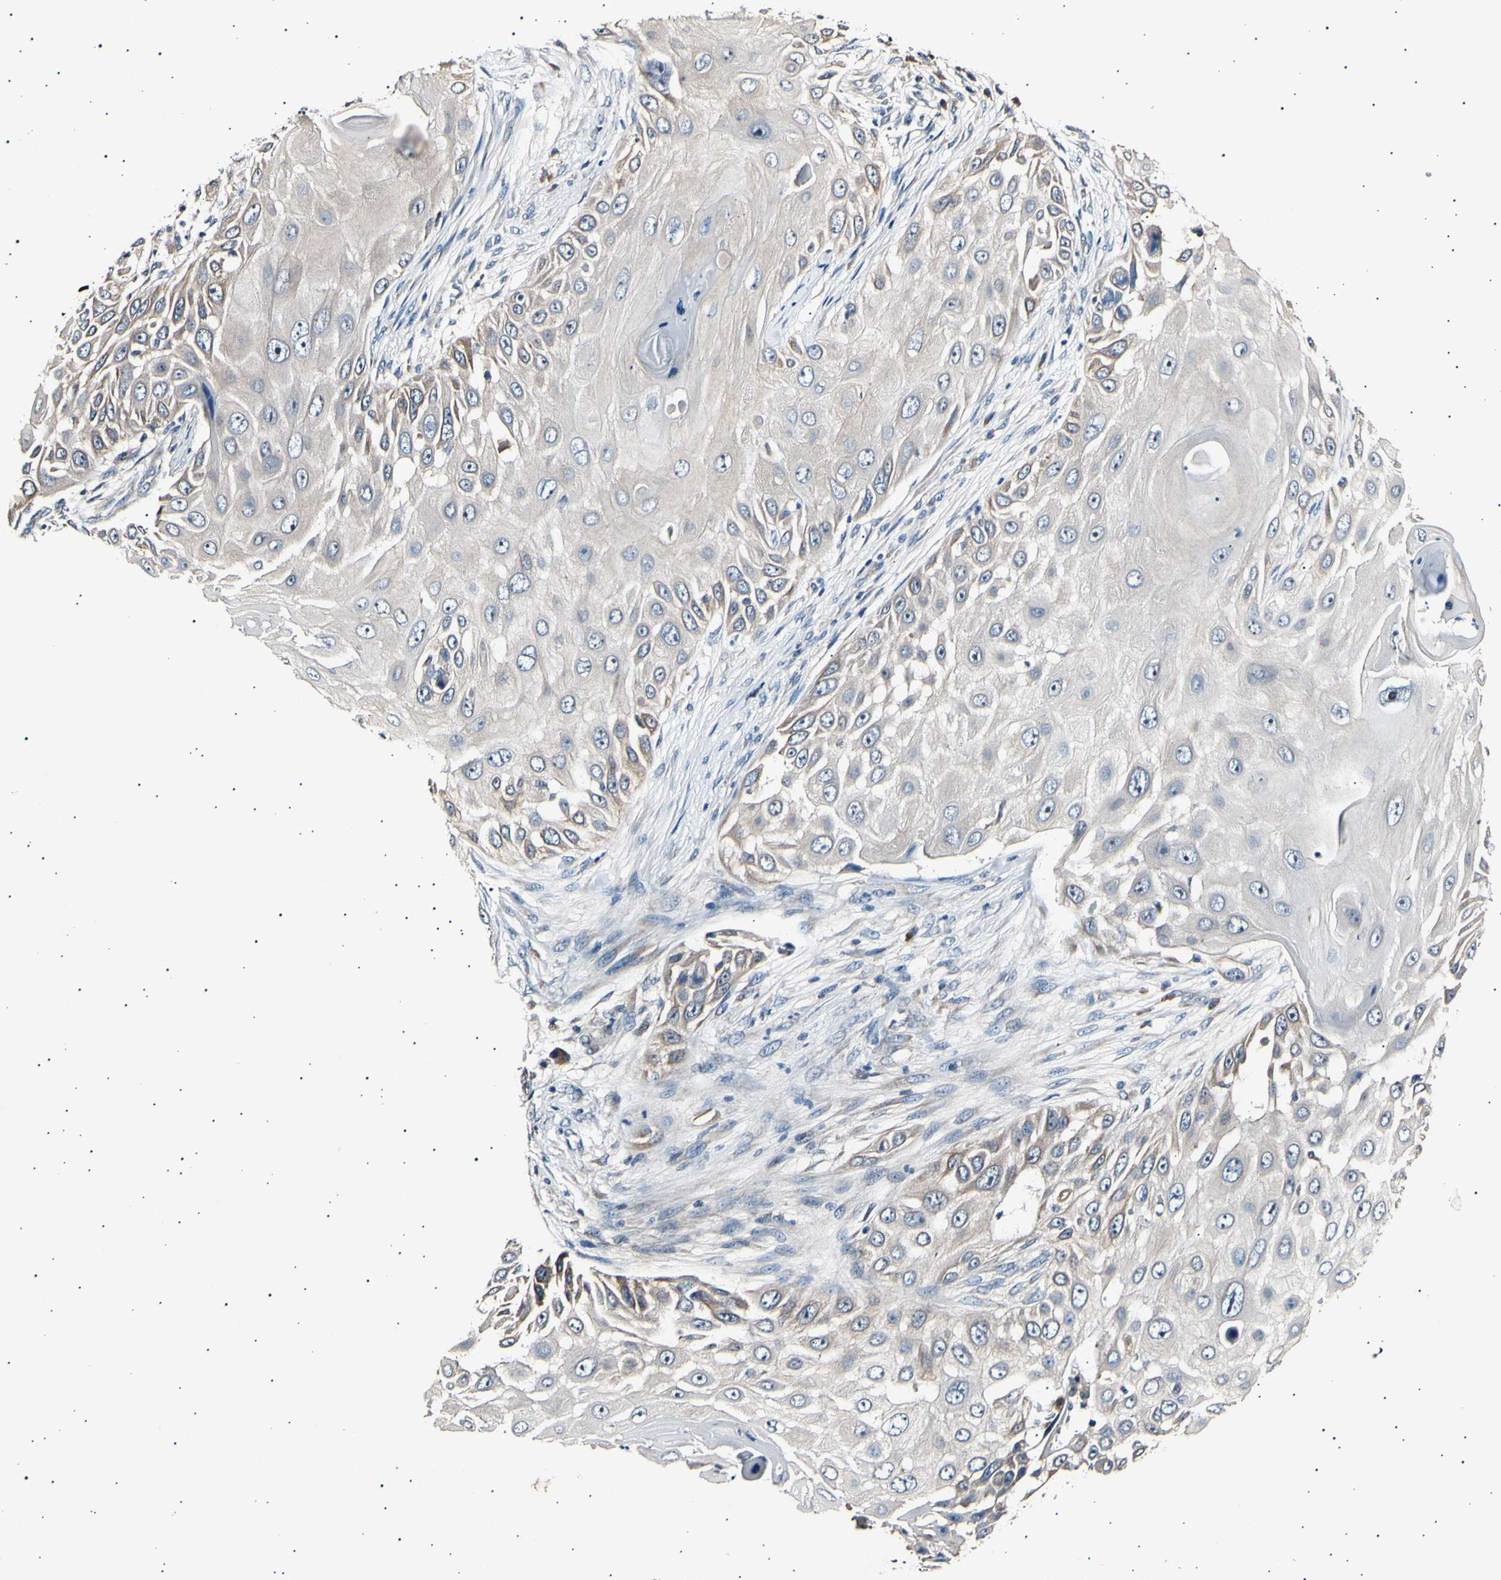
{"staining": {"intensity": "weak", "quantity": ">75%", "location": "cytoplasmic/membranous"}, "tissue": "skin cancer", "cell_type": "Tumor cells", "image_type": "cancer", "snomed": [{"axis": "morphology", "description": "Squamous cell carcinoma, NOS"}, {"axis": "topography", "description": "Skin"}], "caption": "Immunohistochemical staining of skin squamous cell carcinoma displays weak cytoplasmic/membranous protein positivity in about >75% of tumor cells. Nuclei are stained in blue.", "gene": "ITGA6", "patient": {"sex": "female", "age": 44}}